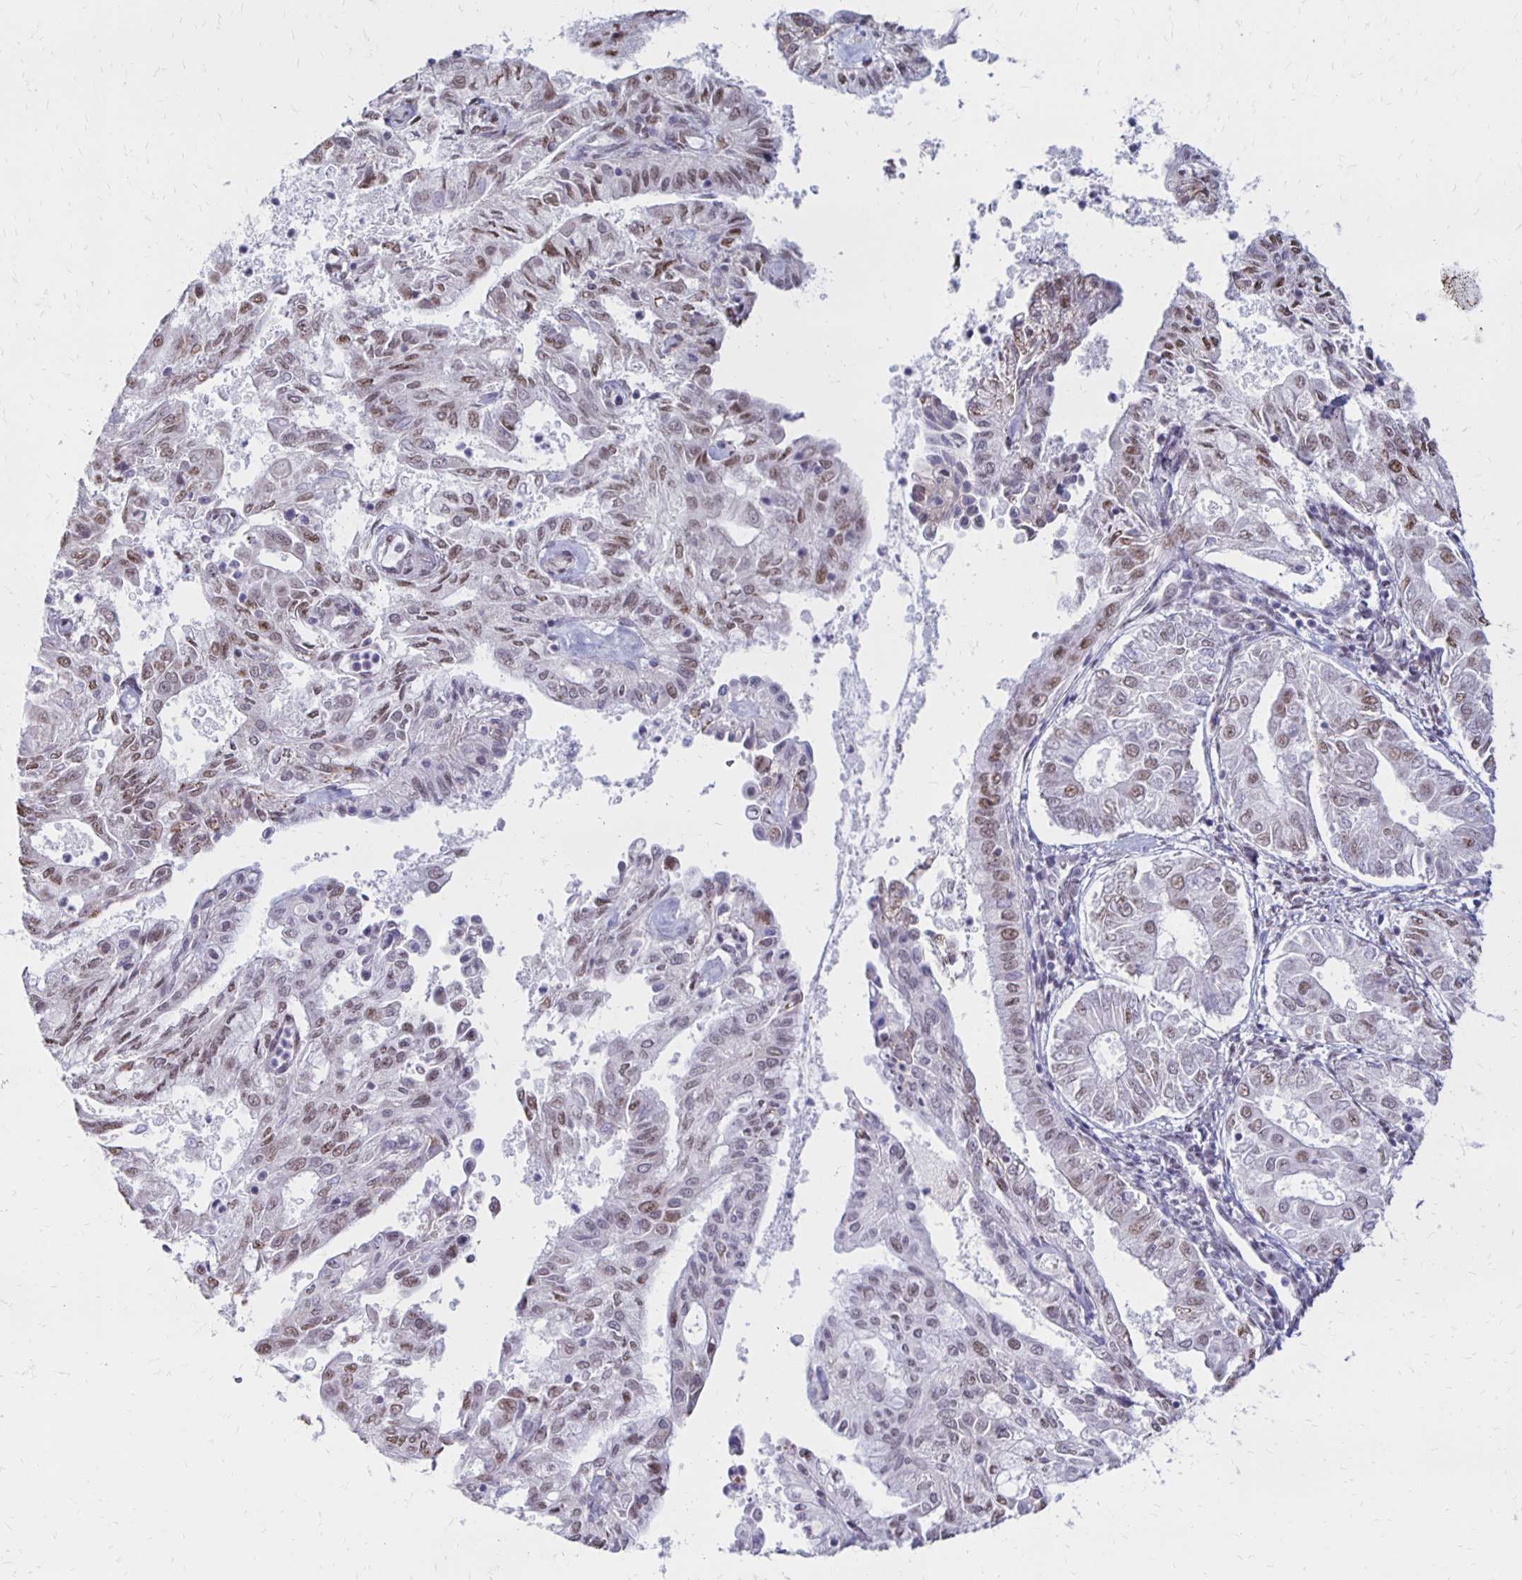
{"staining": {"intensity": "weak", "quantity": "25%-75%", "location": "nuclear"}, "tissue": "endometrial cancer", "cell_type": "Tumor cells", "image_type": "cancer", "snomed": [{"axis": "morphology", "description": "Adenocarcinoma, NOS"}, {"axis": "topography", "description": "Endometrium"}], "caption": "Immunohistochemical staining of human endometrial cancer exhibits weak nuclear protein expression in approximately 25%-75% of tumor cells. The staining was performed using DAB to visualize the protein expression in brown, while the nuclei were stained in blue with hematoxylin (Magnification: 20x).", "gene": "DAGLA", "patient": {"sex": "female", "age": 68}}